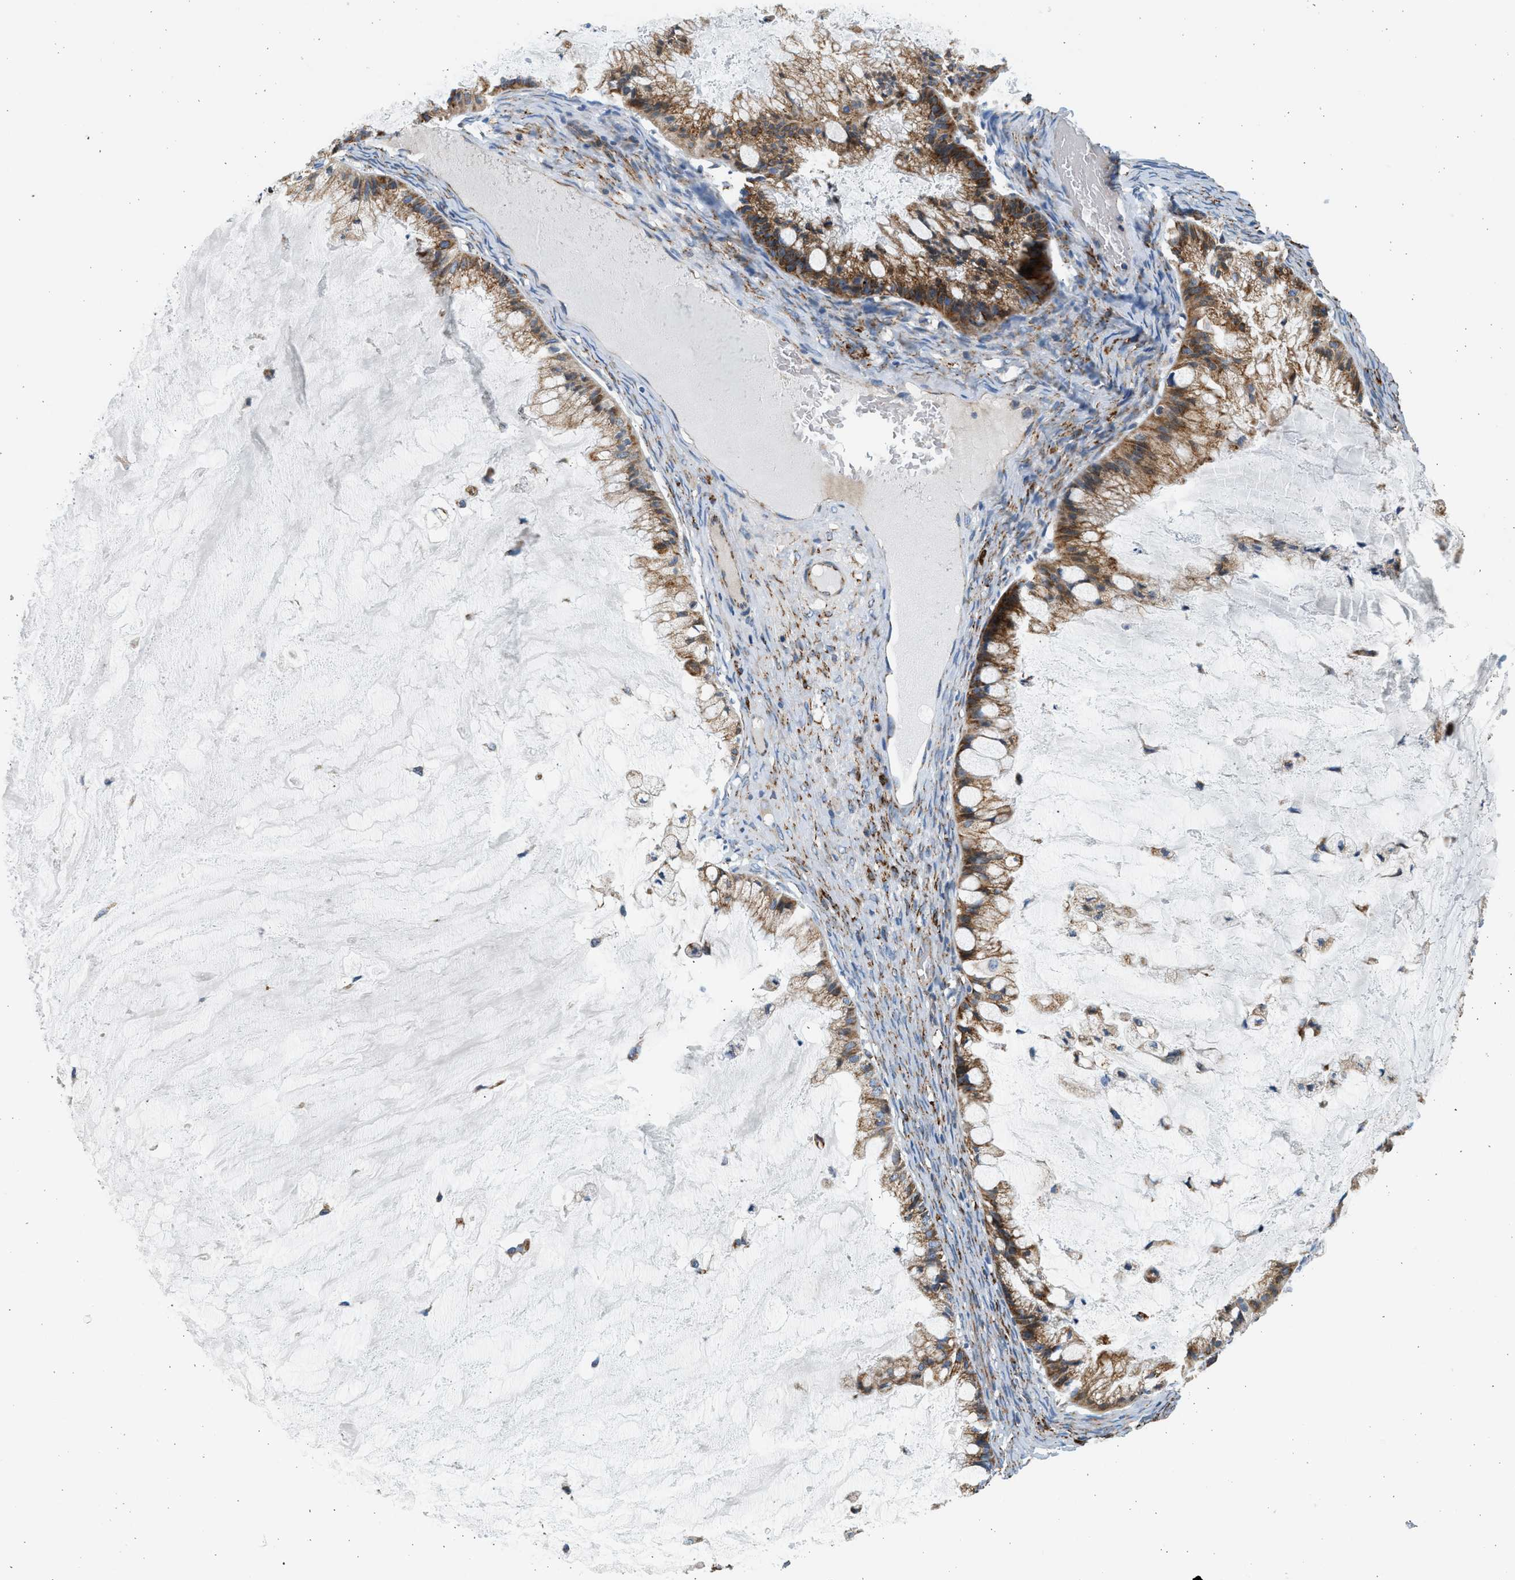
{"staining": {"intensity": "moderate", "quantity": ">75%", "location": "cytoplasmic/membranous"}, "tissue": "ovarian cancer", "cell_type": "Tumor cells", "image_type": "cancer", "snomed": [{"axis": "morphology", "description": "Cystadenocarcinoma, mucinous, NOS"}, {"axis": "topography", "description": "Ovary"}], "caption": "An immunohistochemistry (IHC) photomicrograph of neoplastic tissue is shown. Protein staining in brown labels moderate cytoplasmic/membranous positivity in ovarian mucinous cystadenocarcinoma within tumor cells.", "gene": "KCNMB3", "patient": {"sex": "female", "age": 57}}